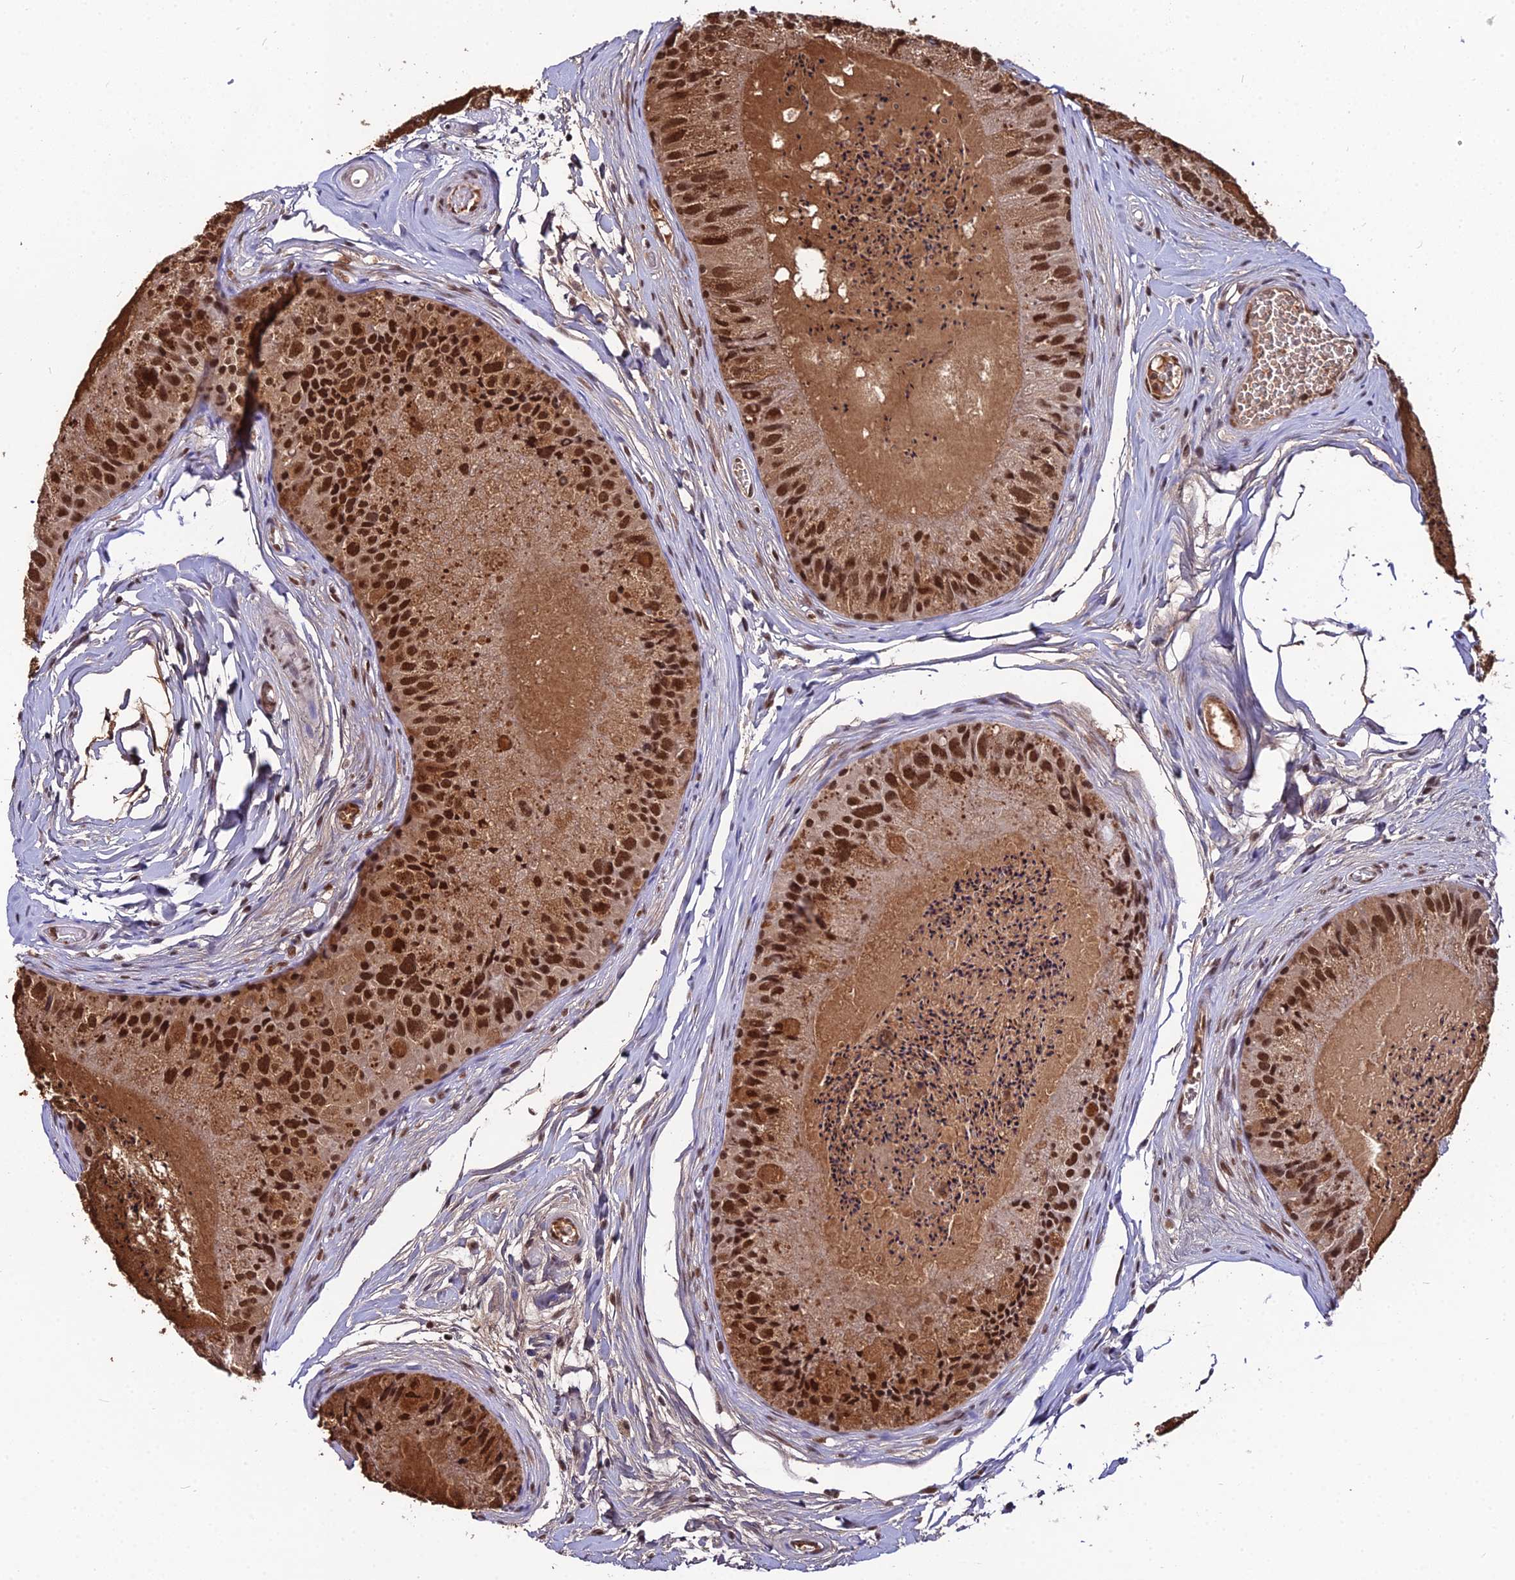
{"staining": {"intensity": "strong", "quantity": ">75%", "location": "nuclear"}, "tissue": "epididymis", "cell_type": "Glandular cells", "image_type": "normal", "snomed": [{"axis": "morphology", "description": "Normal tissue, NOS"}, {"axis": "topography", "description": "Epididymis"}], "caption": "Immunohistochemical staining of unremarkable human epididymis shows high levels of strong nuclear positivity in approximately >75% of glandular cells. (brown staining indicates protein expression, while blue staining denotes nuclei).", "gene": "RBM12", "patient": {"sex": "male", "age": 31}}